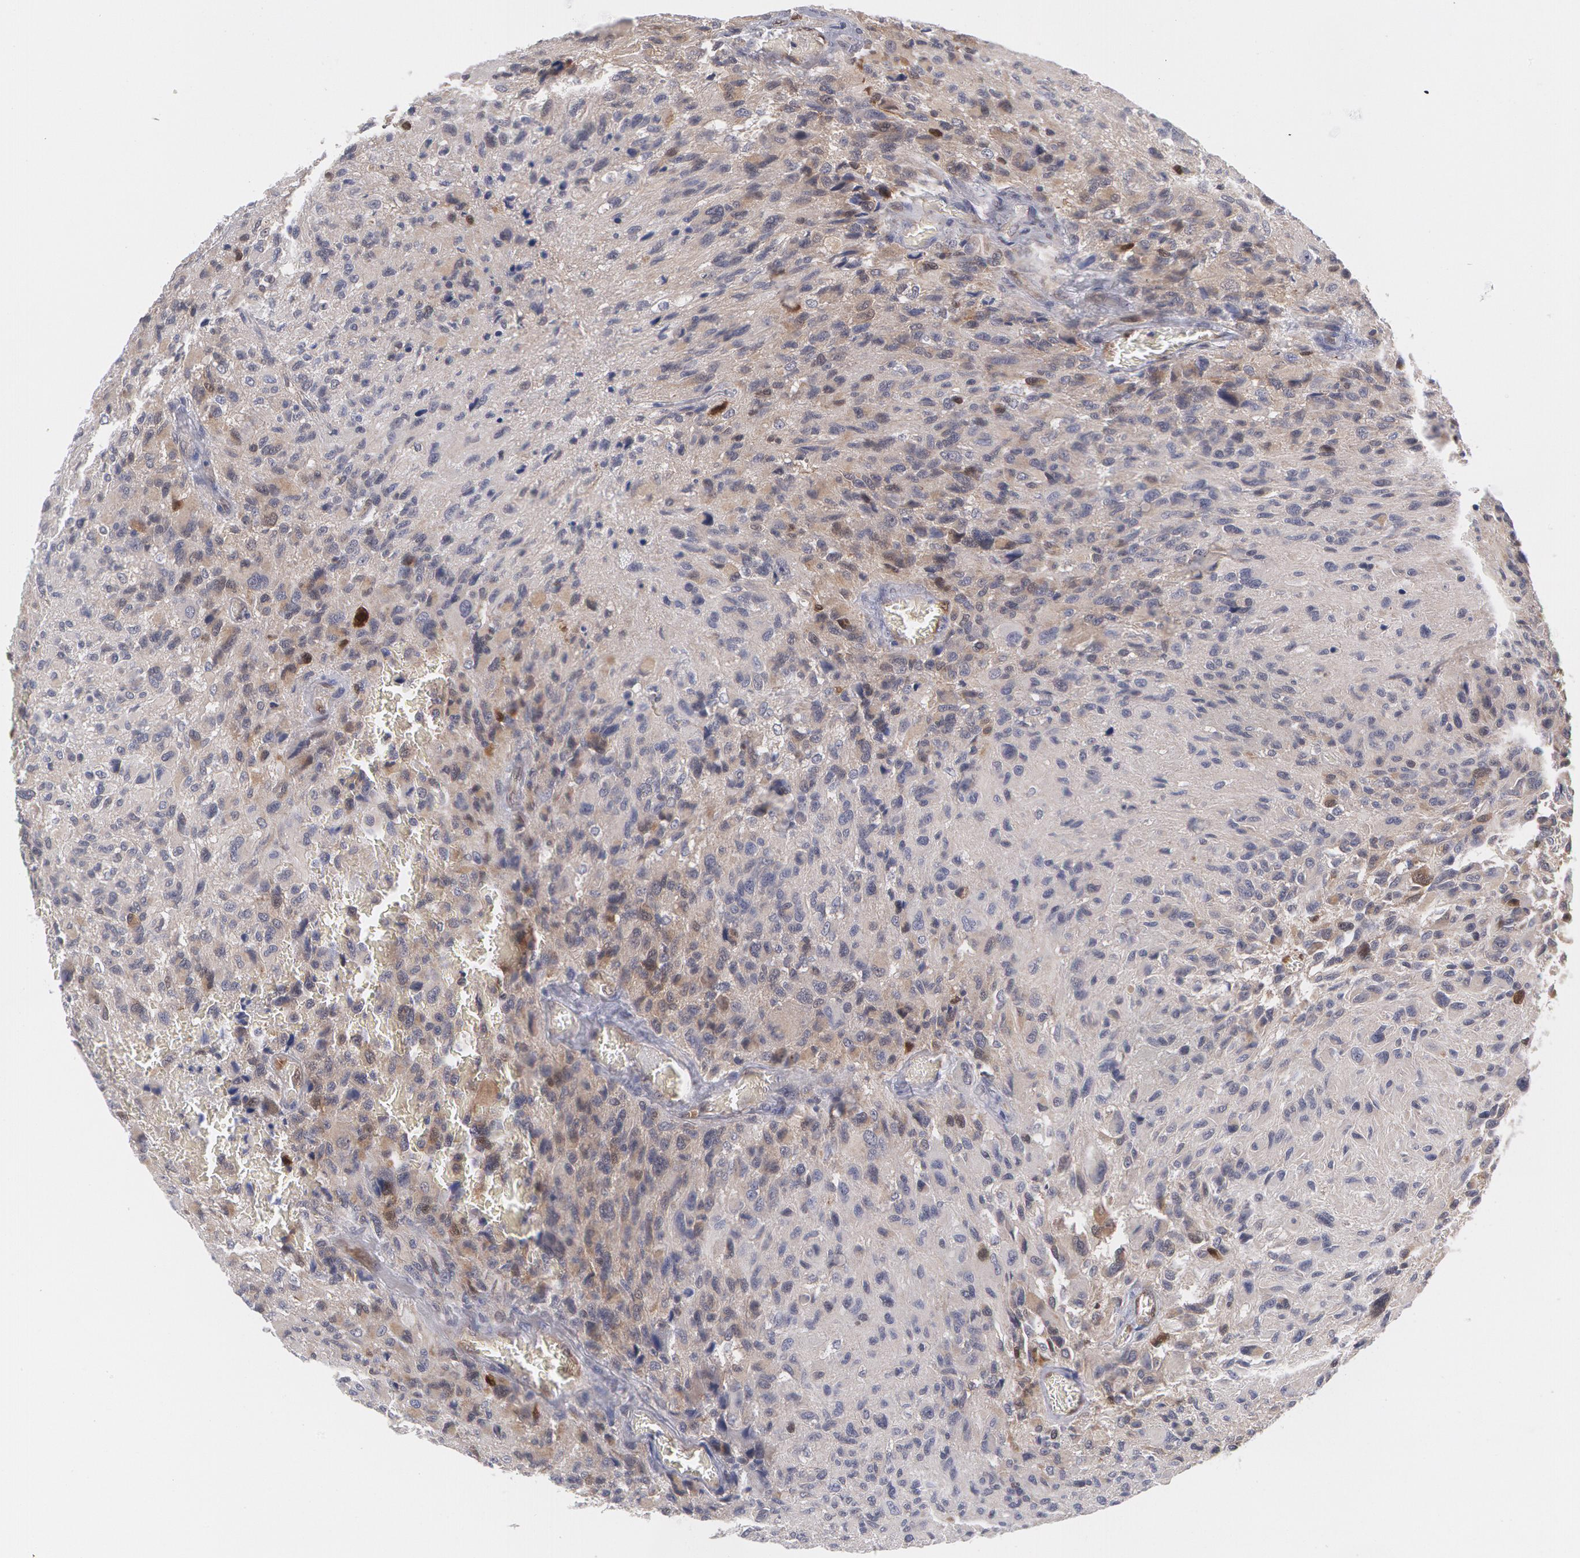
{"staining": {"intensity": "negative", "quantity": "none", "location": "none"}, "tissue": "glioma", "cell_type": "Tumor cells", "image_type": "cancer", "snomed": [{"axis": "morphology", "description": "Glioma, malignant, High grade"}, {"axis": "topography", "description": "Brain"}], "caption": "A high-resolution image shows immunohistochemistry staining of glioma, which exhibits no significant expression in tumor cells.", "gene": "TXNRD1", "patient": {"sex": "male", "age": 69}}